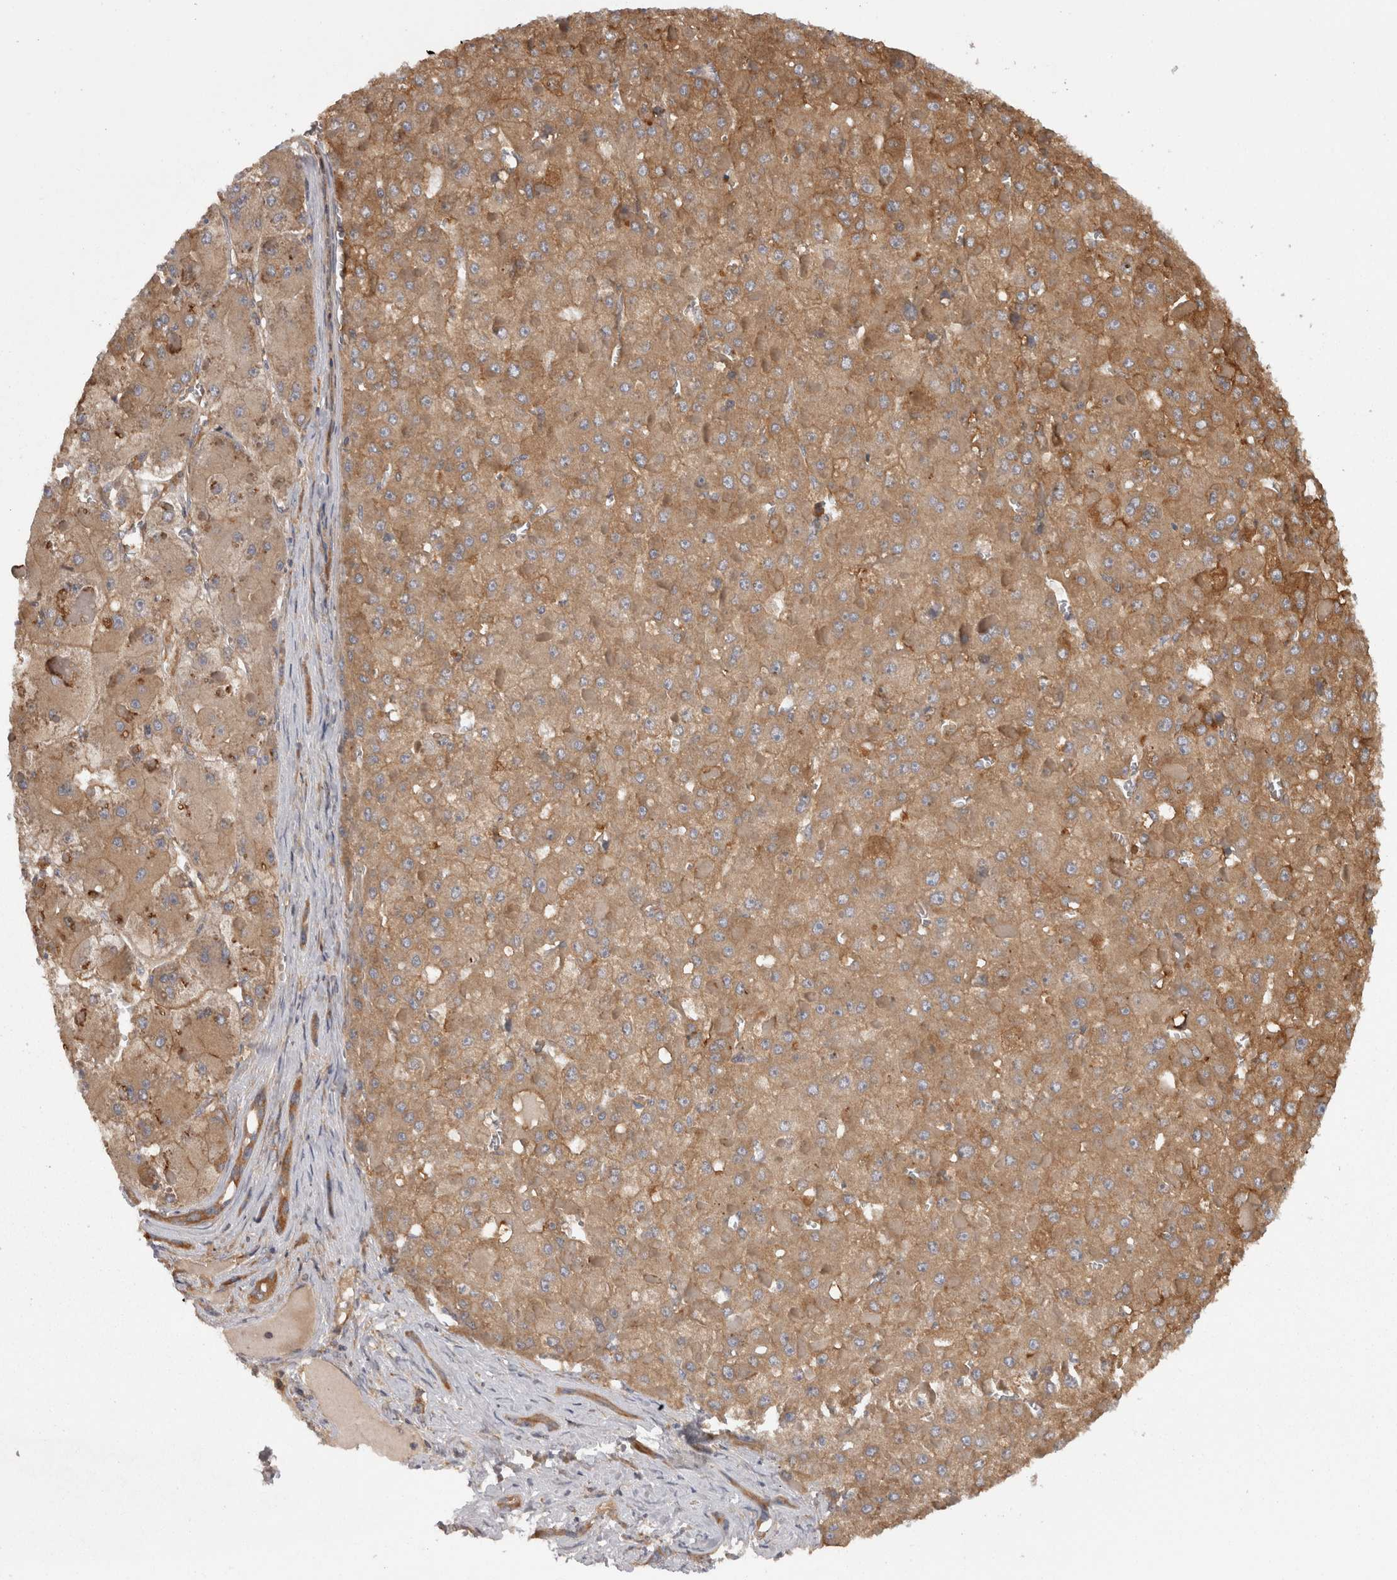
{"staining": {"intensity": "moderate", "quantity": ">75%", "location": "cytoplasmic/membranous"}, "tissue": "liver cancer", "cell_type": "Tumor cells", "image_type": "cancer", "snomed": [{"axis": "morphology", "description": "Carcinoma, Hepatocellular, NOS"}, {"axis": "topography", "description": "Liver"}], "caption": "A high-resolution image shows immunohistochemistry (IHC) staining of liver hepatocellular carcinoma, which demonstrates moderate cytoplasmic/membranous positivity in about >75% of tumor cells. (brown staining indicates protein expression, while blue staining denotes nuclei).", "gene": "SMCR8", "patient": {"sex": "female", "age": 73}}